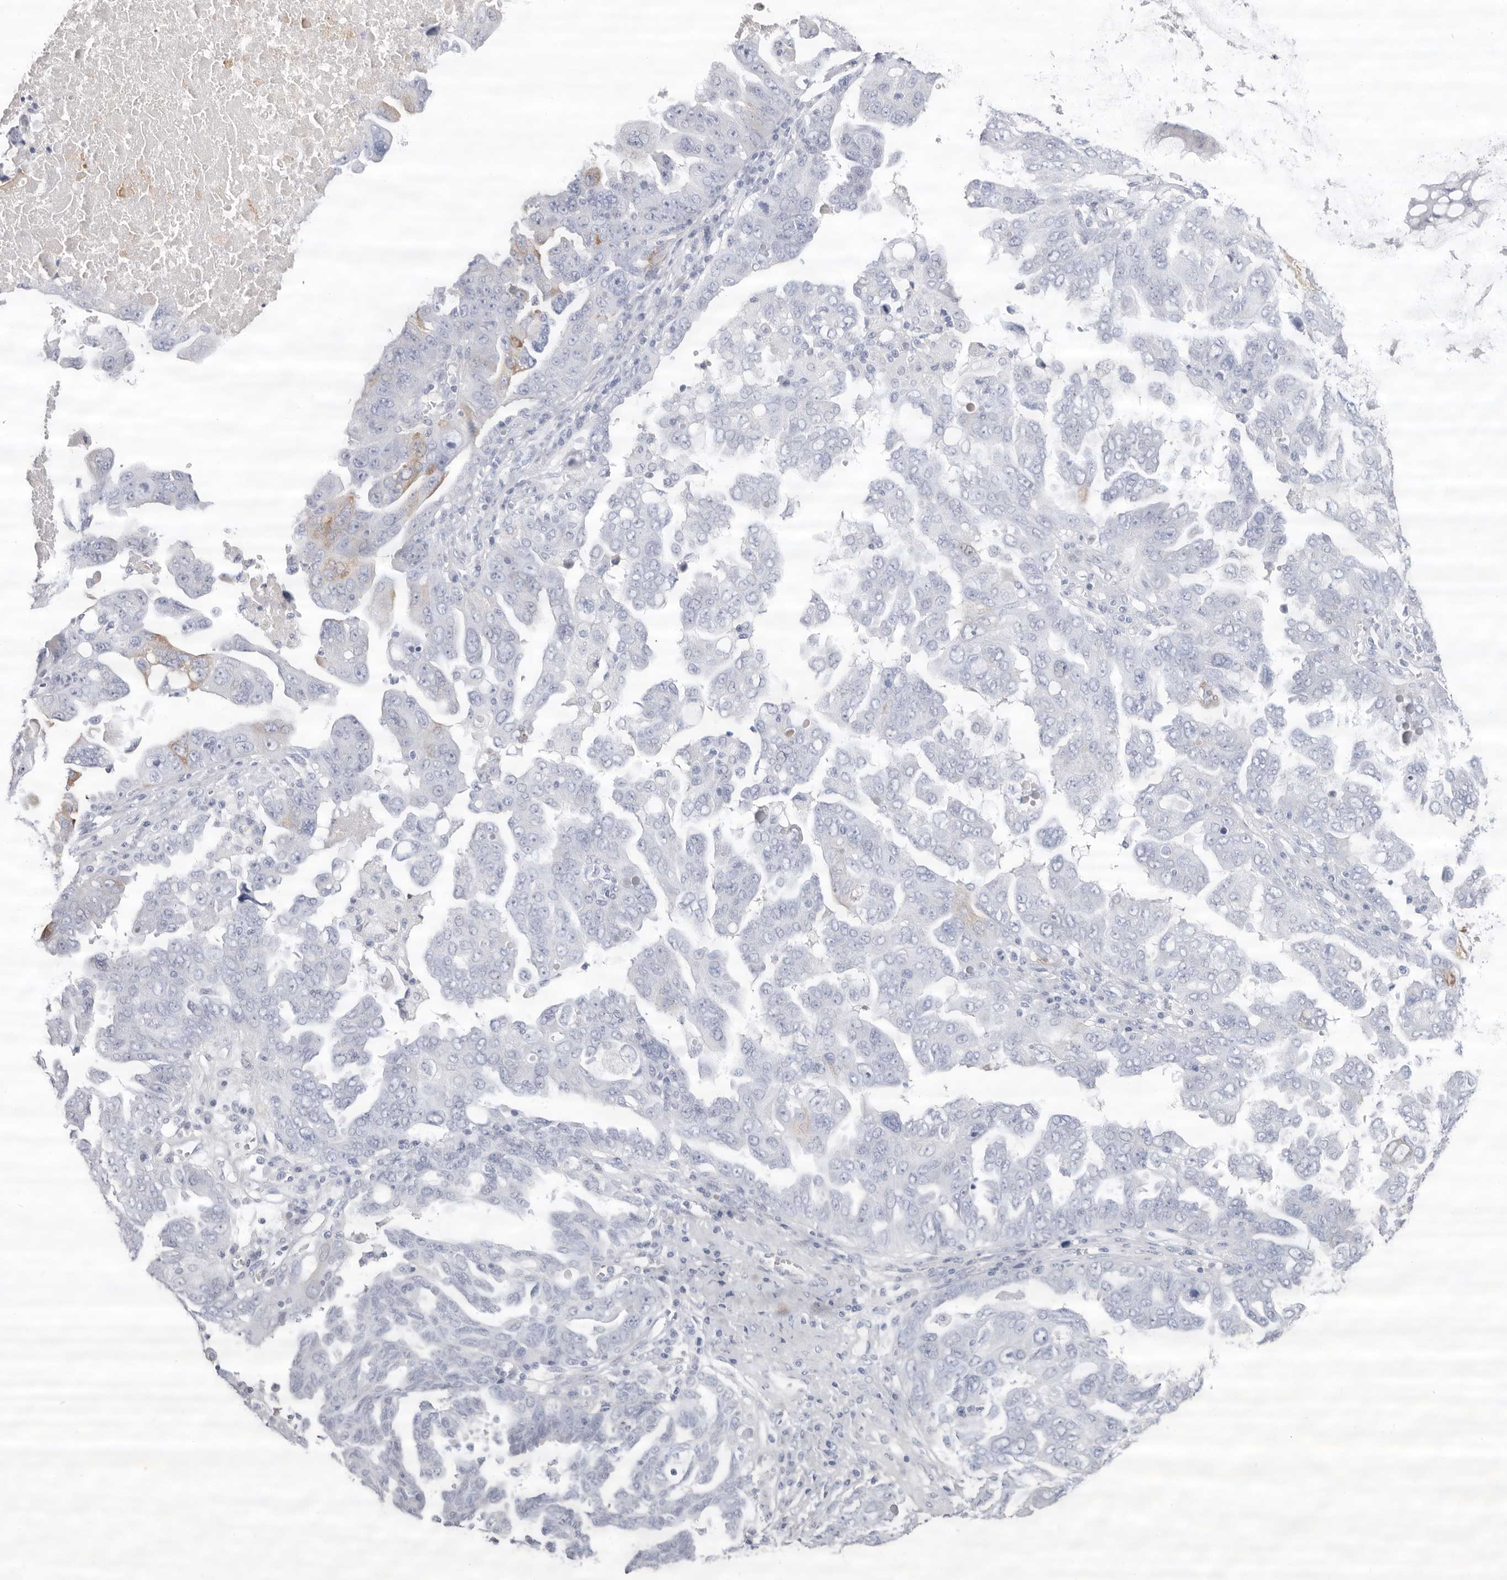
{"staining": {"intensity": "negative", "quantity": "none", "location": "none"}, "tissue": "ovarian cancer", "cell_type": "Tumor cells", "image_type": "cancer", "snomed": [{"axis": "morphology", "description": "Carcinoma, endometroid"}, {"axis": "topography", "description": "Ovary"}], "caption": "Immunohistochemistry photomicrograph of human endometroid carcinoma (ovarian) stained for a protein (brown), which demonstrates no staining in tumor cells.", "gene": "LPO", "patient": {"sex": "female", "age": 62}}